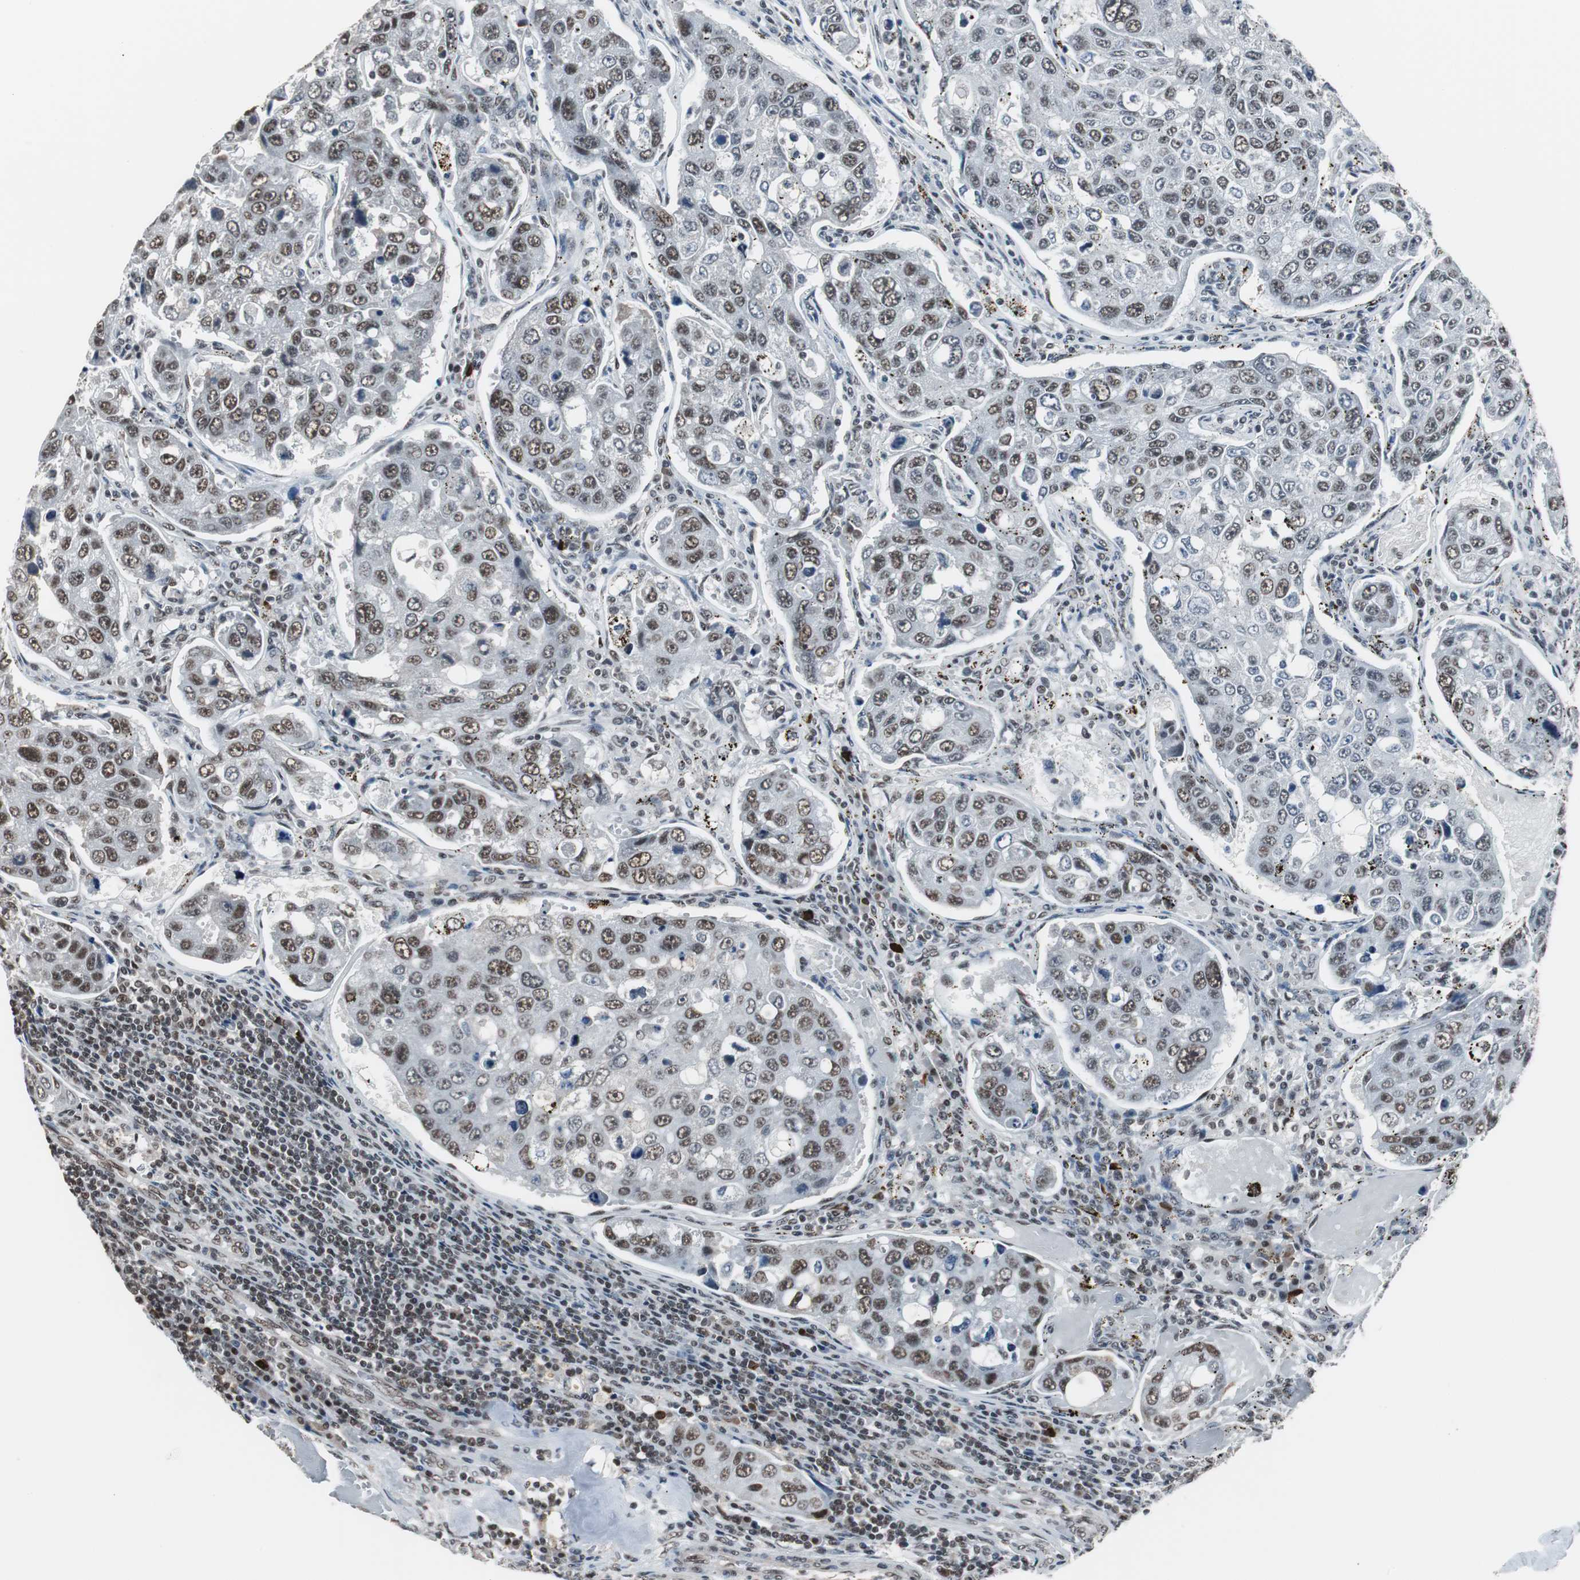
{"staining": {"intensity": "strong", "quantity": ">75%", "location": "nuclear"}, "tissue": "urothelial cancer", "cell_type": "Tumor cells", "image_type": "cancer", "snomed": [{"axis": "morphology", "description": "Urothelial carcinoma, High grade"}, {"axis": "topography", "description": "Lymph node"}, {"axis": "topography", "description": "Urinary bladder"}], "caption": "Protein staining by immunohistochemistry displays strong nuclear staining in about >75% of tumor cells in urothelial cancer.", "gene": "TAF7", "patient": {"sex": "male", "age": 51}}